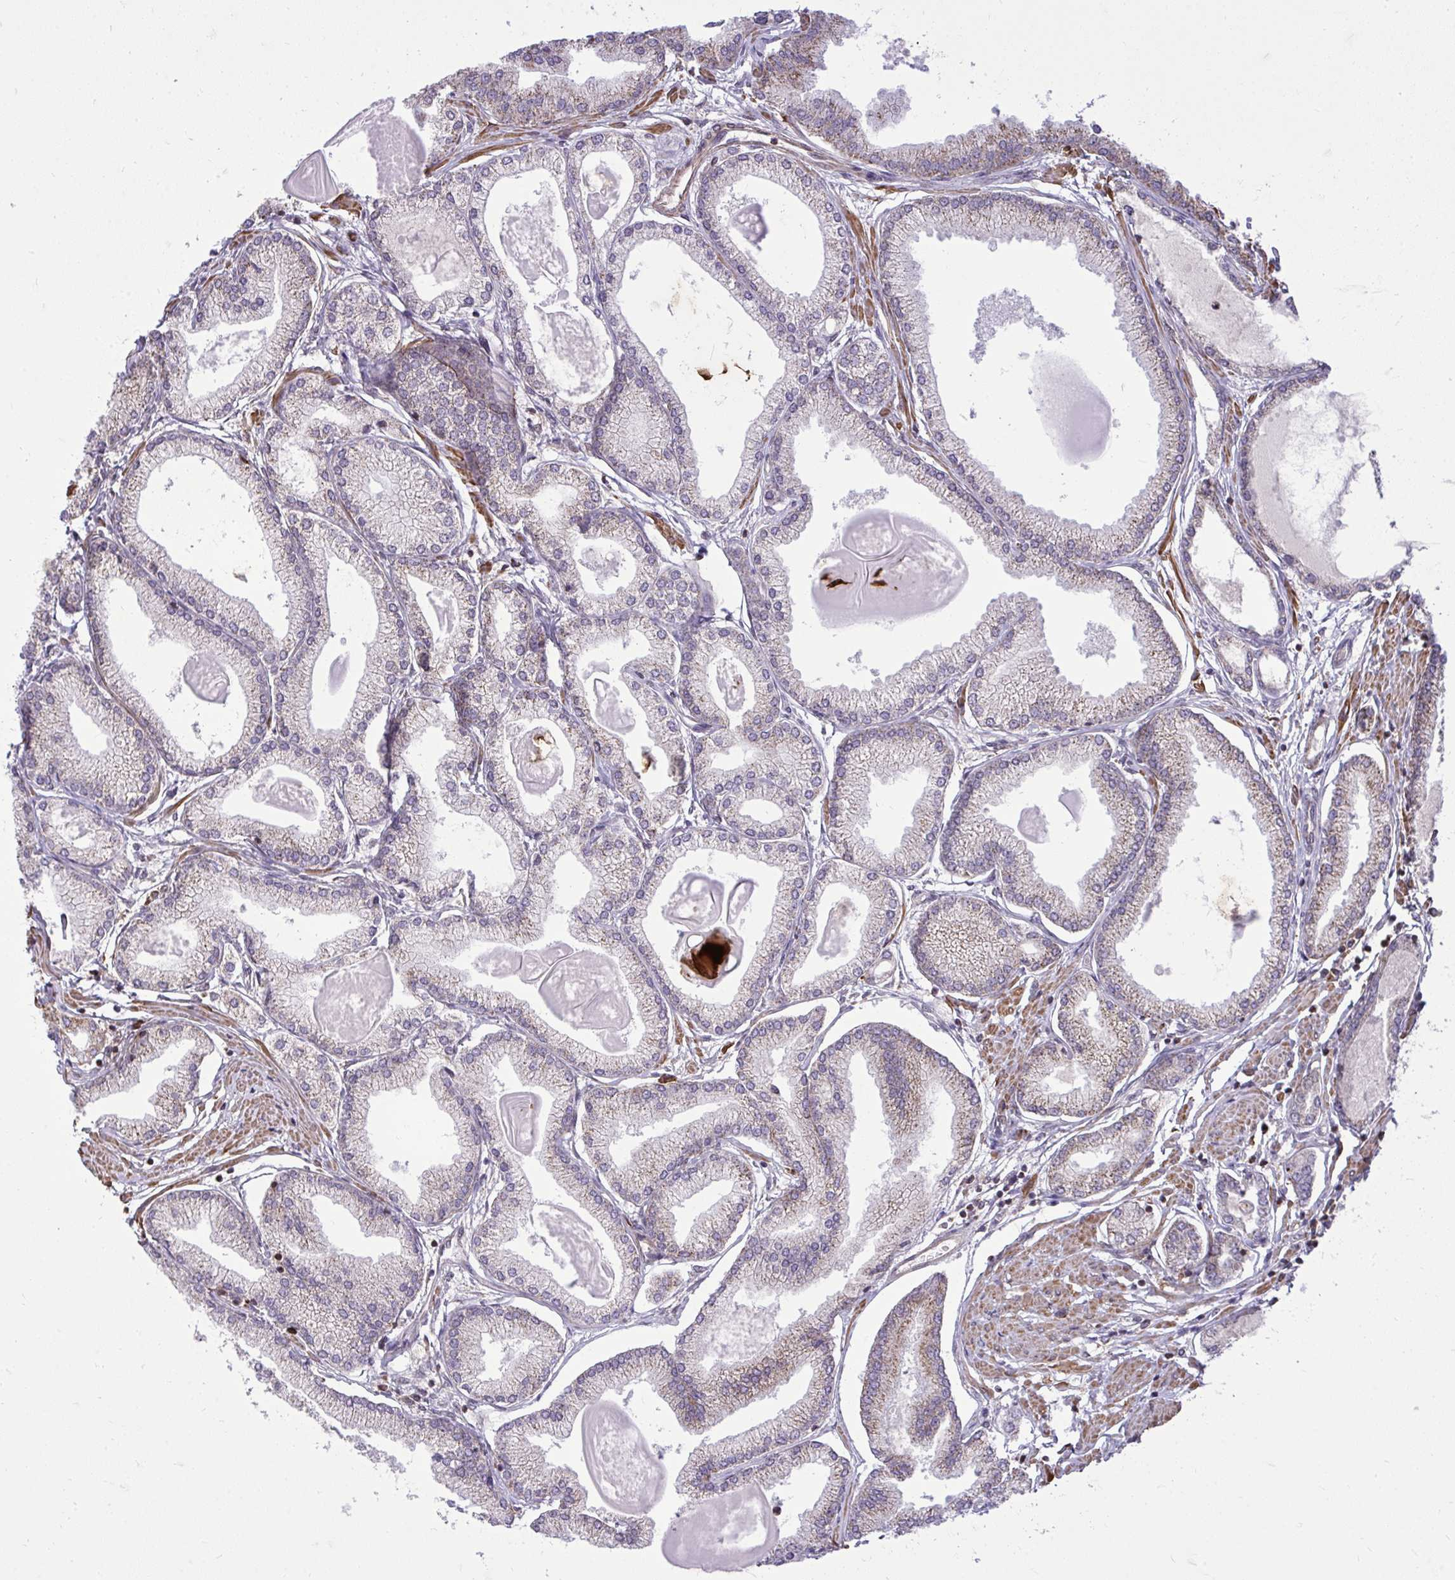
{"staining": {"intensity": "weak", "quantity": "25%-75%", "location": "cytoplasmic/membranous"}, "tissue": "prostate cancer", "cell_type": "Tumor cells", "image_type": "cancer", "snomed": [{"axis": "morphology", "description": "Adenocarcinoma, High grade"}, {"axis": "topography", "description": "Prostate"}], "caption": "Immunohistochemical staining of human adenocarcinoma (high-grade) (prostate) exhibits low levels of weak cytoplasmic/membranous protein staining in approximately 25%-75% of tumor cells.", "gene": "SLC7A5", "patient": {"sex": "male", "age": 68}}